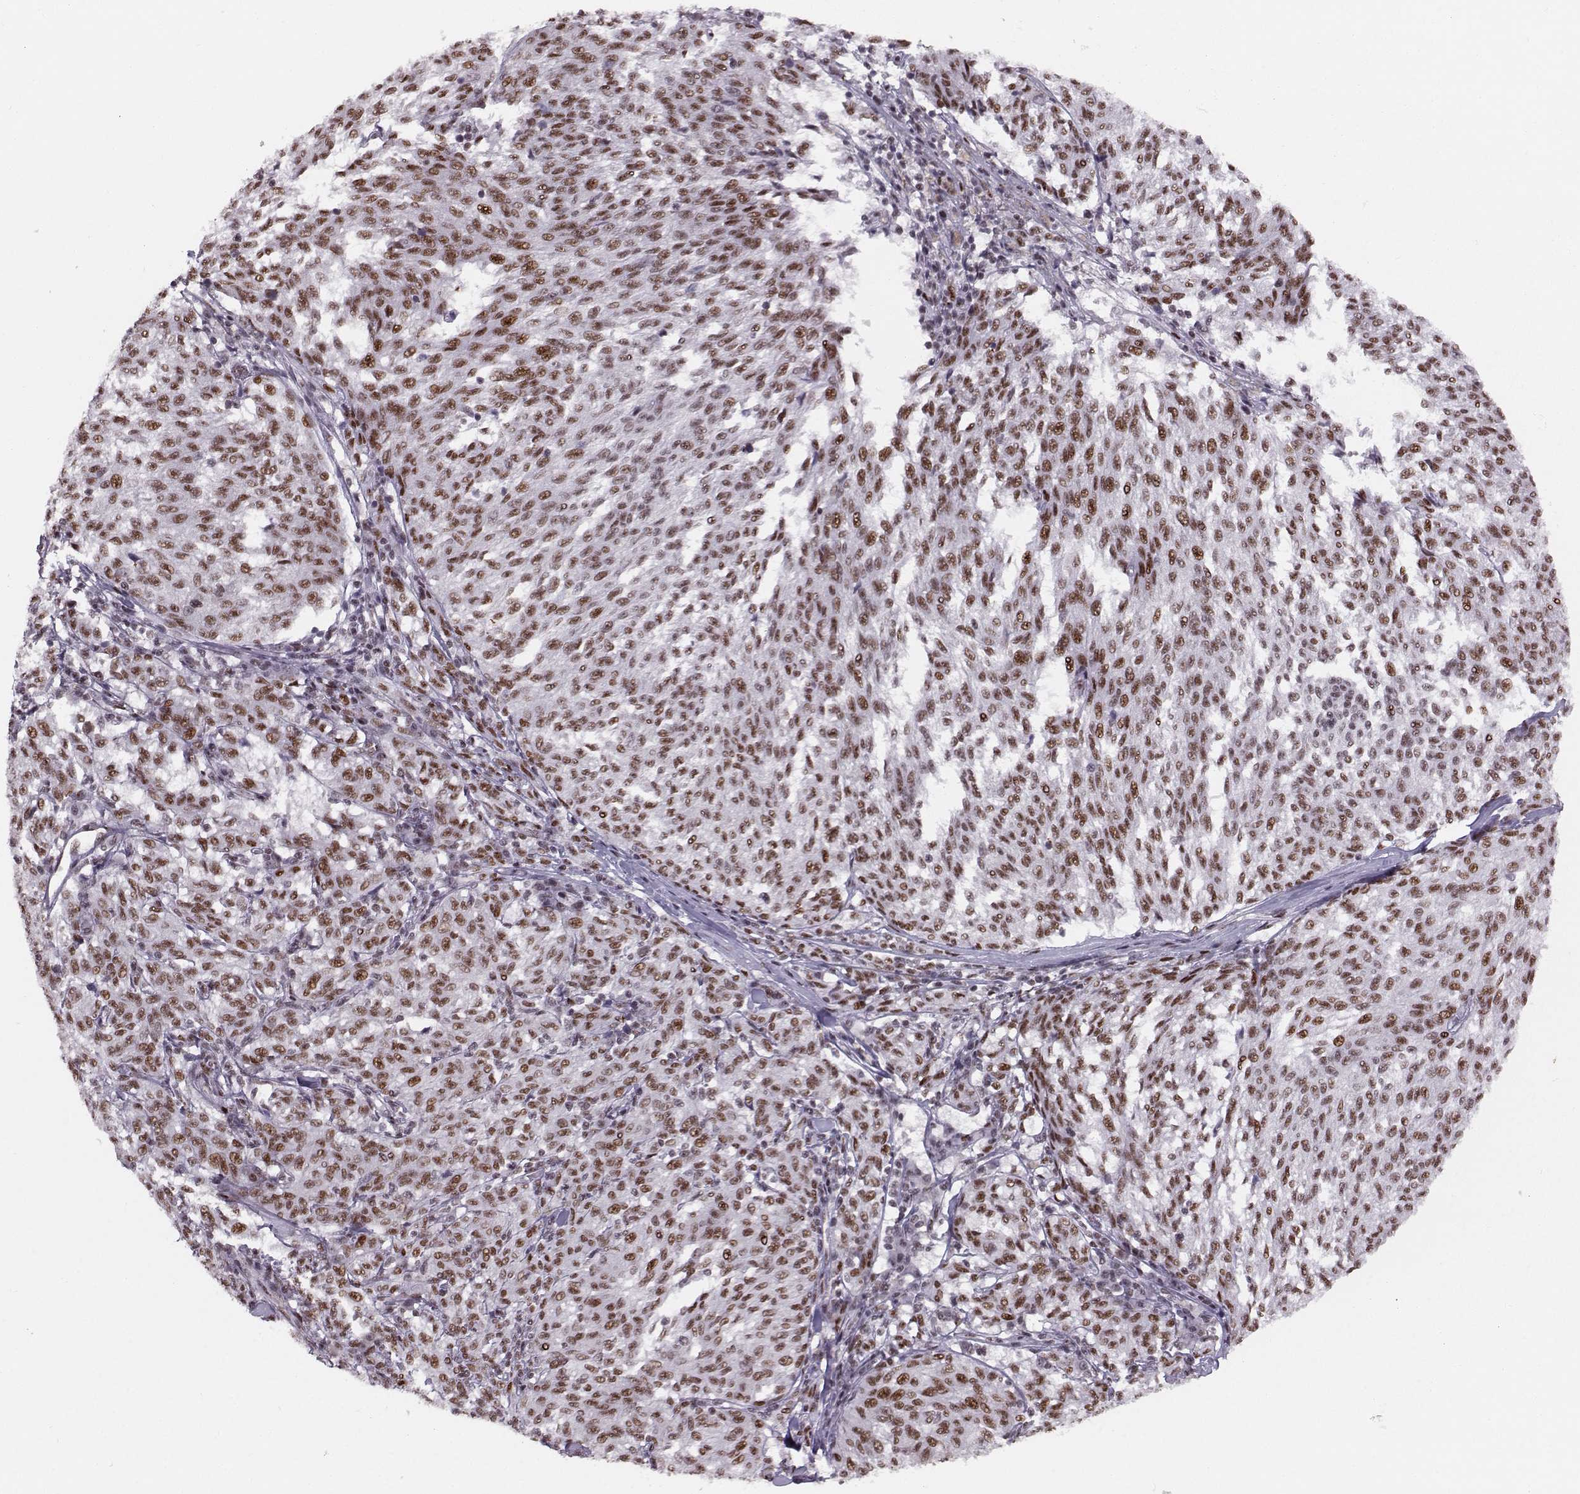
{"staining": {"intensity": "strong", "quantity": ">75%", "location": "nuclear"}, "tissue": "melanoma", "cell_type": "Tumor cells", "image_type": "cancer", "snomed": [{"axis": "morphology", "description": "Malignant melanoma, NOS"}, {"axis": "topography", "description": "Skin"}], "caption": "The micrograph shows immunohistochemical staining of melanoma. There is strong nuclear expression is present in about >75% of tumor cells. The protein of interest is shown in brown color, while the nuclei are stained blue.", "gene": "SNAPC2", "patient": {"sex": "female", "age": 72}}